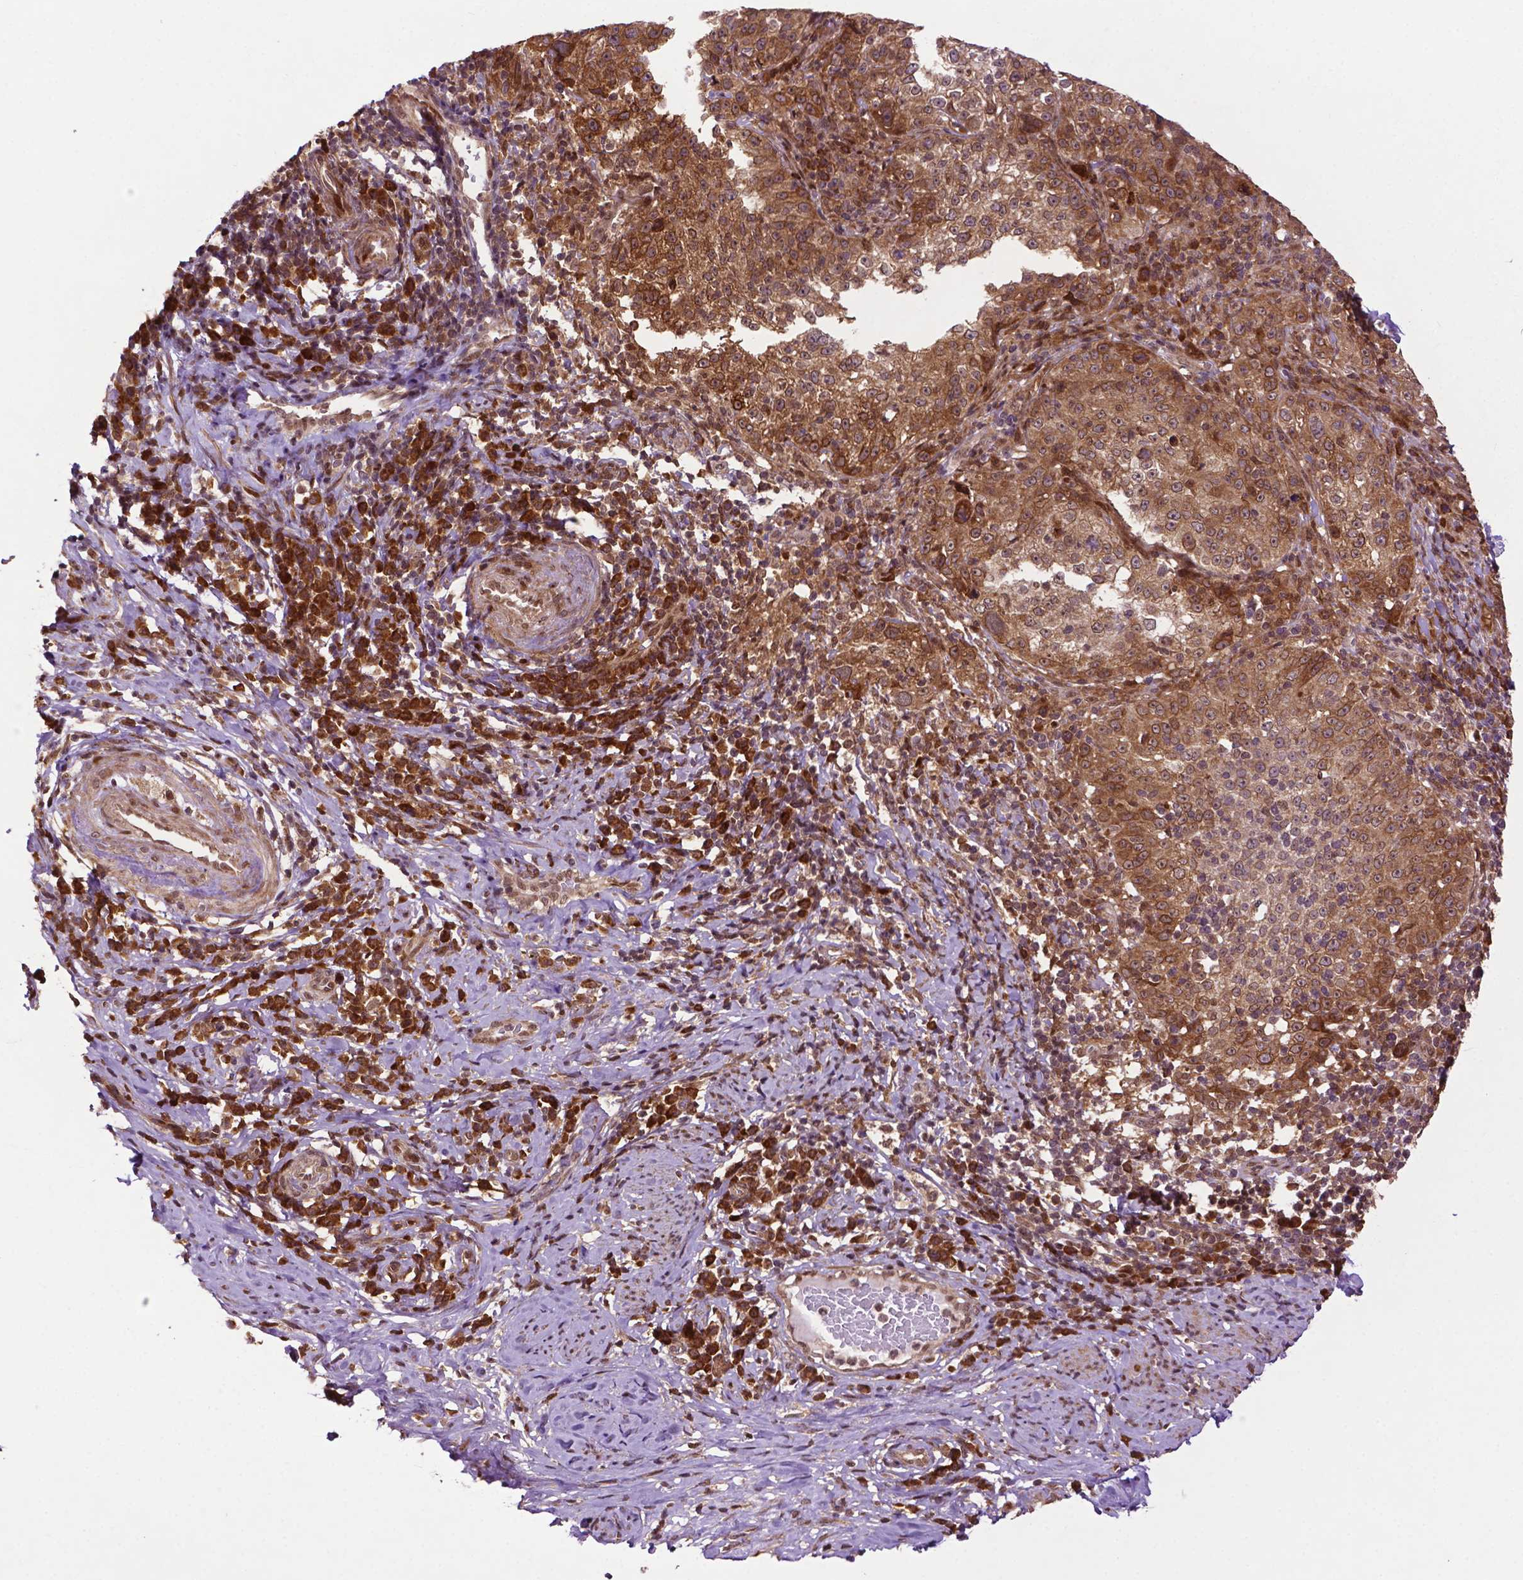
{"staining": {"intensity": "moderate", "quantity": ">75%", "location": "cytoplasmic/membranous"}, "tissue": "cervical cancer", "cell_type": "Tumor cells", "image_type": "cancer", "snomed": [{"axis": "morphology", "description": "Squamous cell carcinoma, NOS"}, {"axis": "topography", "description": "Cervix"}], "caption": "Immunohistochemistry (IHC) (DAB) staining of human squamous cell carcinoma (cervical) exhibits moderate cytoplasmic/membranous protein staining in about >75% of tumor cells. The staining was performed using DAB to visualize the protein expression in brown, while the nuclei were stained in blue with hematoxylin (Magnification: 20x).", "gene": "TMX2", "patient": {"sex": "female", "age": 75}}